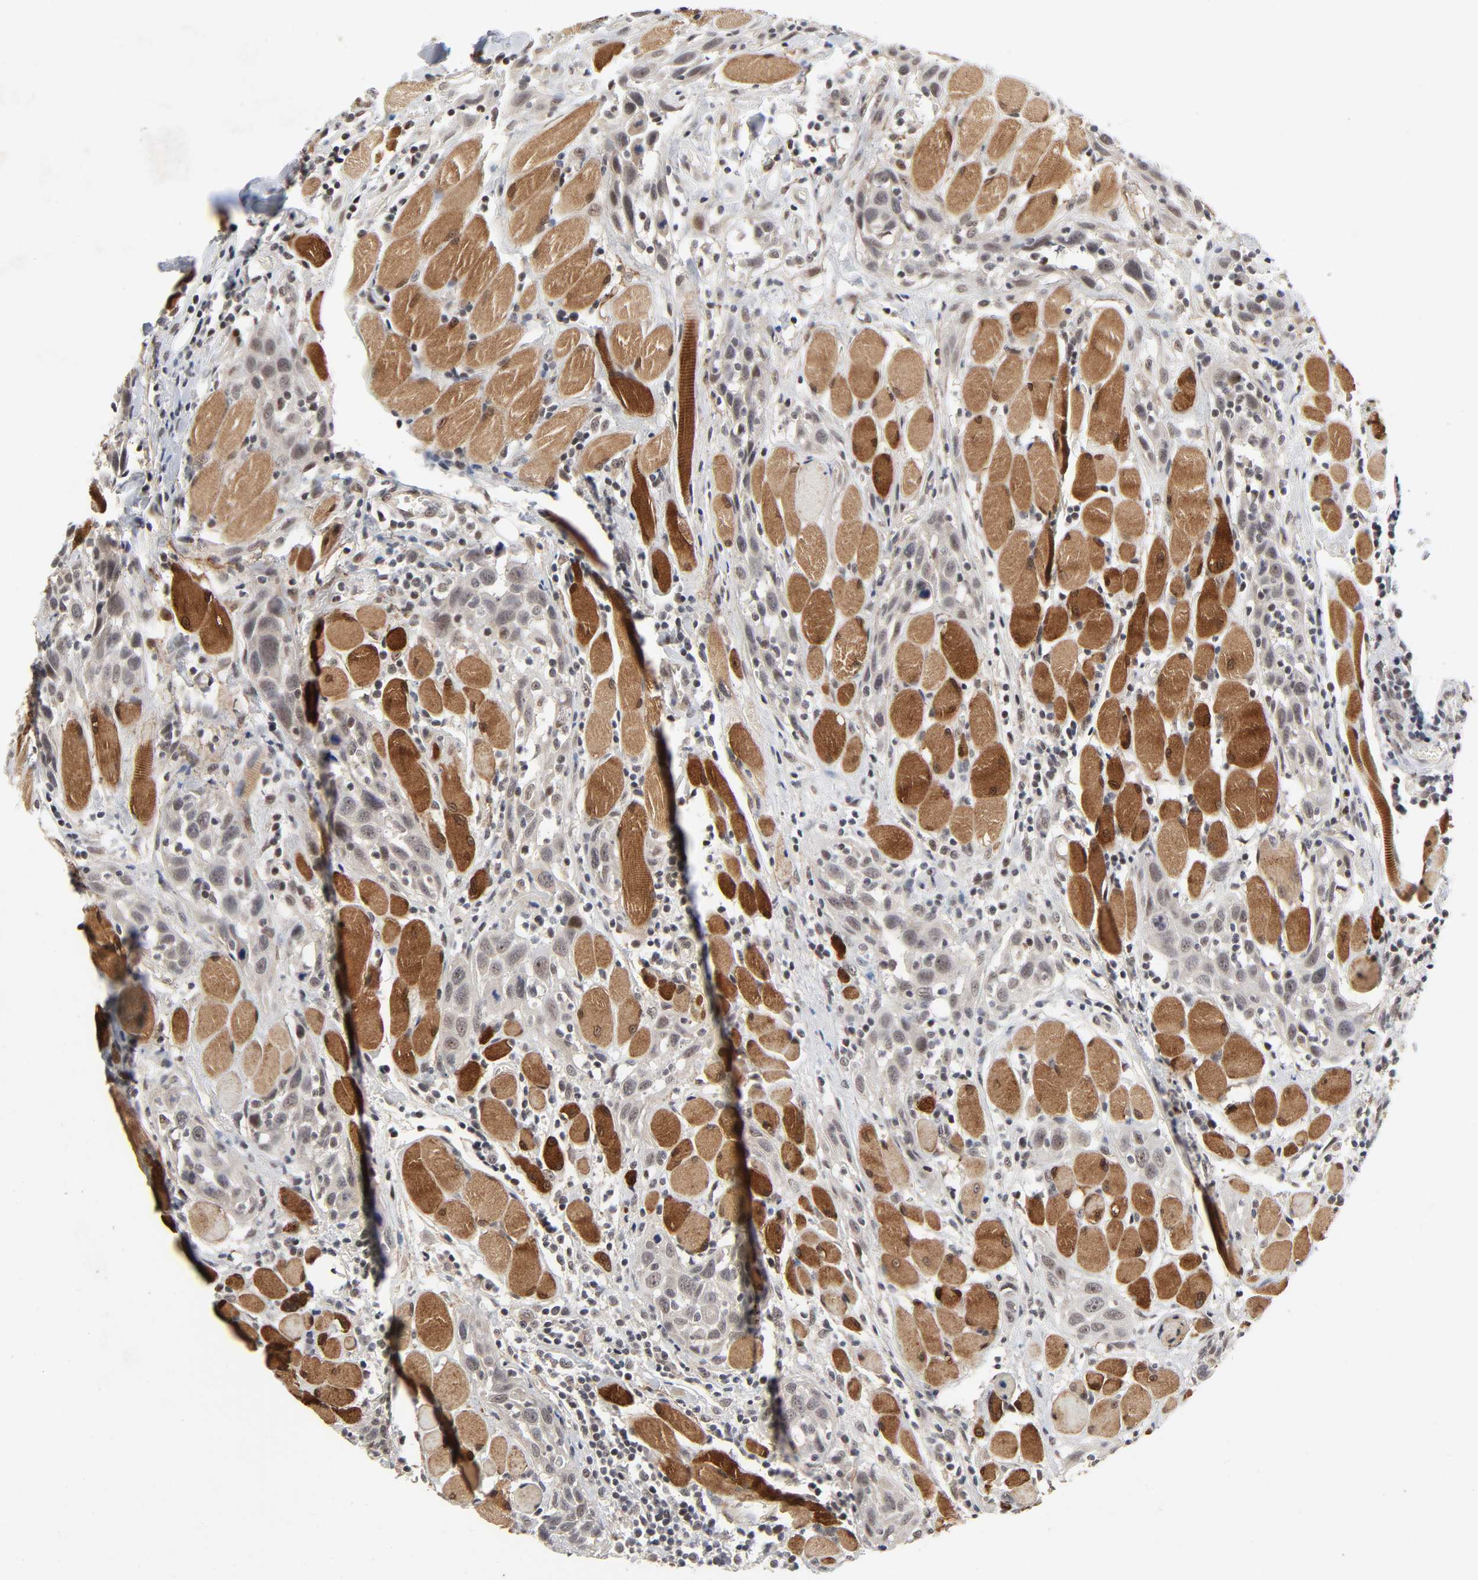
{"staining": {"intensity": "moderate", "quantity": ">75%", "location": "cytoplasmic/membranous,nuclear"}, "tissue": "head and neck cancer", "cell_type": "Tumor cells", "image_type": "cancer", "snomed": [{"axis": "morphology", "description": "Squamous cell carcinoma, NOS"}, {"axis": "topography", "description": "Oral tissue"}, {"axis": "topography", "description": "Head-Neck"}], "caption": "Brown immunohistochemical staining in human squamous cell carcinoma (head and neck) displays moderate cytoplasmic/membranous and nuclear staining in about >75% of tumor cells. The staining was performed using DAB to visualize the protein expression in brown, while the nuclei were stained in blue with hematoxylin (Magnification: 20x).", "gene": "ZKSCAN8", "patient": {"sex": "female", "age": 50}}